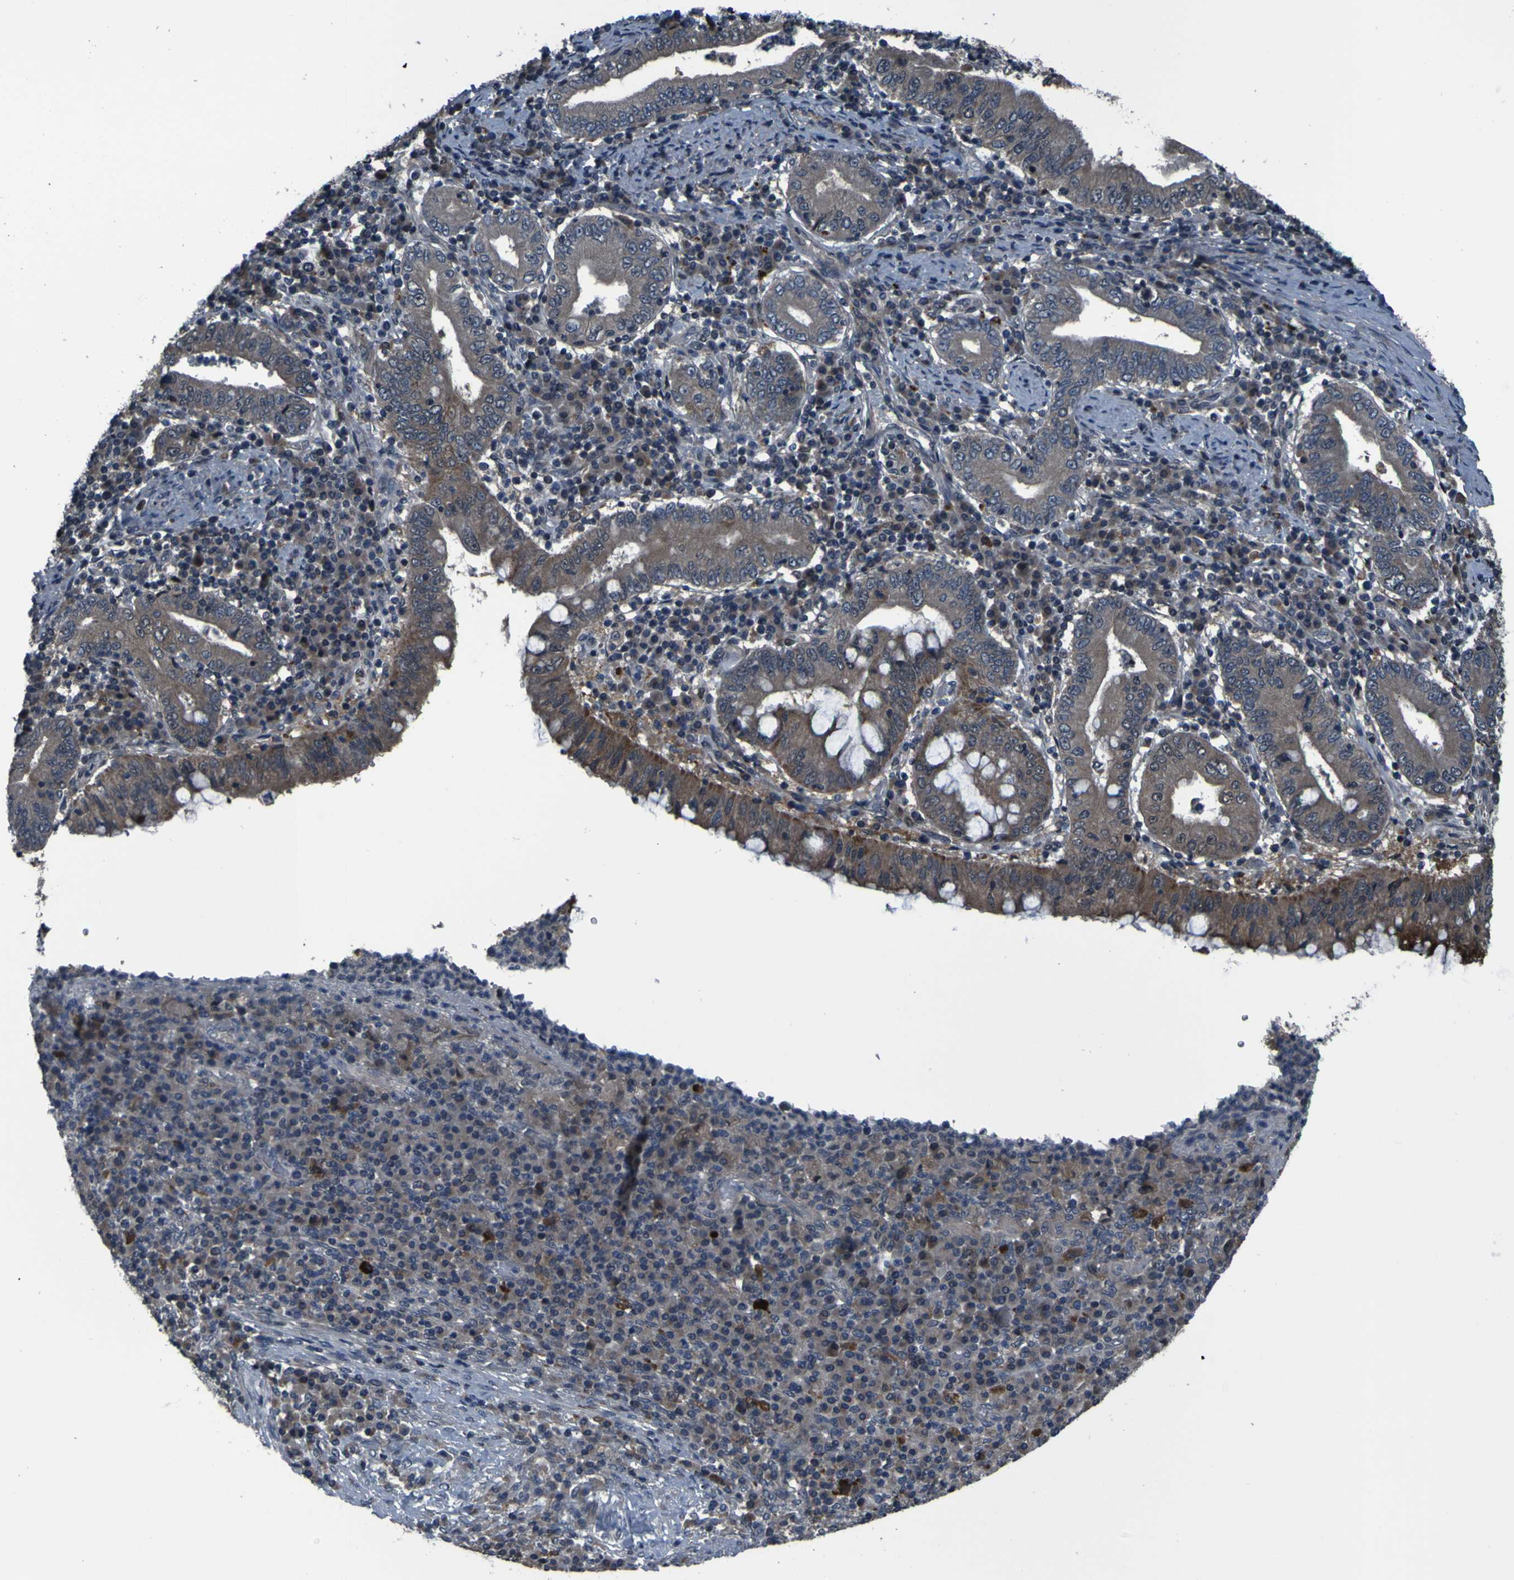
{"staining": {"intensity": "moderate", "quantity": ">75%", "location": "cytoplasmic/membranous"}, "tissue": "stomach cancer", "cell_type": "Tumor cells", "image_type": "cancer", "snomed": [{"axis": "morphology", "description": "Normal tissue, NOS"}, {"axis": "morphology", "description": "Adenocarcinoma, NOS"}, {"axis": "topography", "description": "Esophagus"}, {"axis": "topography", "description": "Stomach, upper"}, {"axis": "topography", "description": "Peripheral nerve tissue"}], "caption": "Immunohistochemistry micrograph of stomach cancer (adenocarcinoma) stained for a protein (brown), which demonstrates medium levels of moderate cytoplasmic/membranous staining in about >75% of tumor cells.", "gene": "OSTM1", "patient": {"sex": "male", "age": 62}}